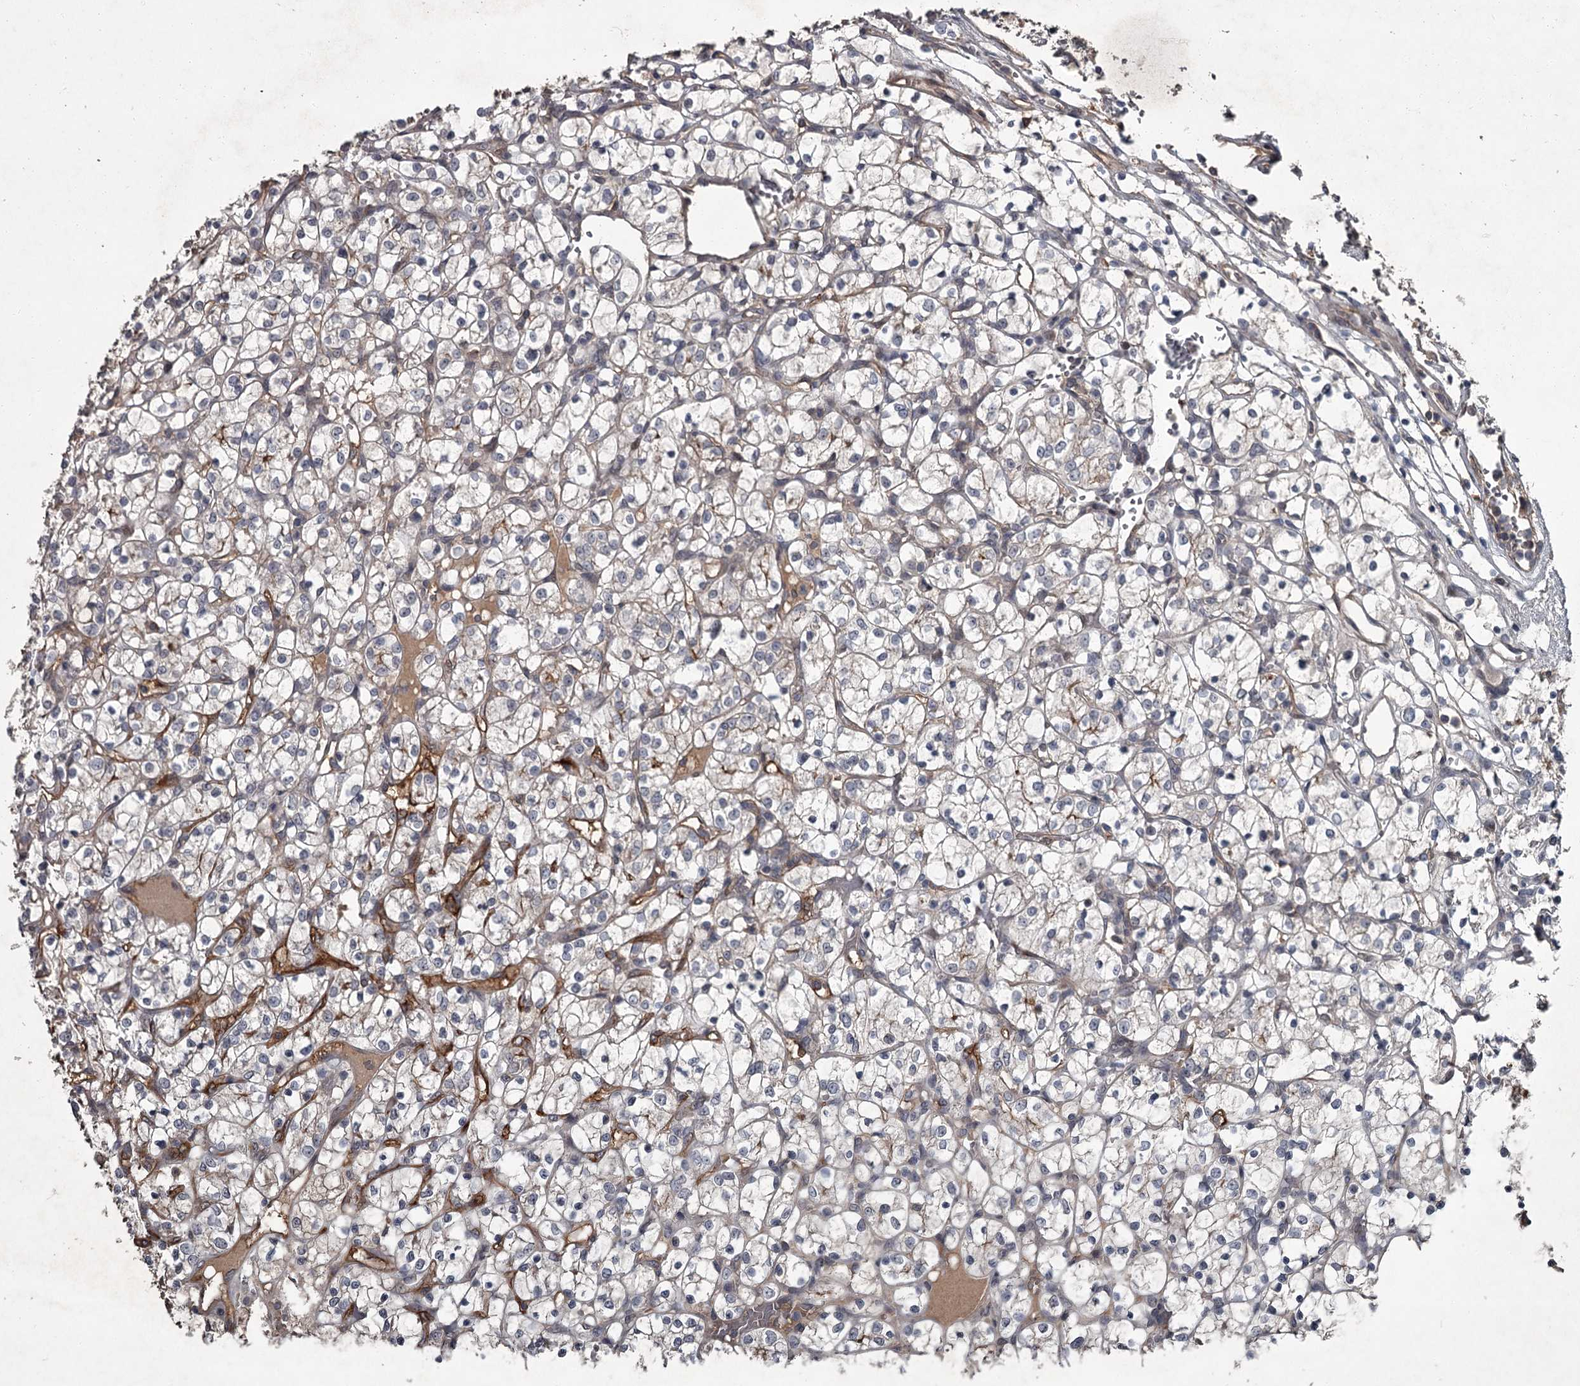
{"staining": {"intensity": "negative", "quantity": "none", "location": "none"}, "tissue": "renal cancer", "cell_type": "Tumor cells", "image_type": "cancer", "snomed": [{"axis": "morphology", "description": "Adenocarcinoma, NOS"}, {"axis": "topography", "description": "Kidney"}], "caption": "The immunohistochemistry (IHC) histopathology image has no significant expression in tumor cells of renal cancer tissue.", "gene": "FLVCR2", "patient": {"sex": "female", "age": 69}}